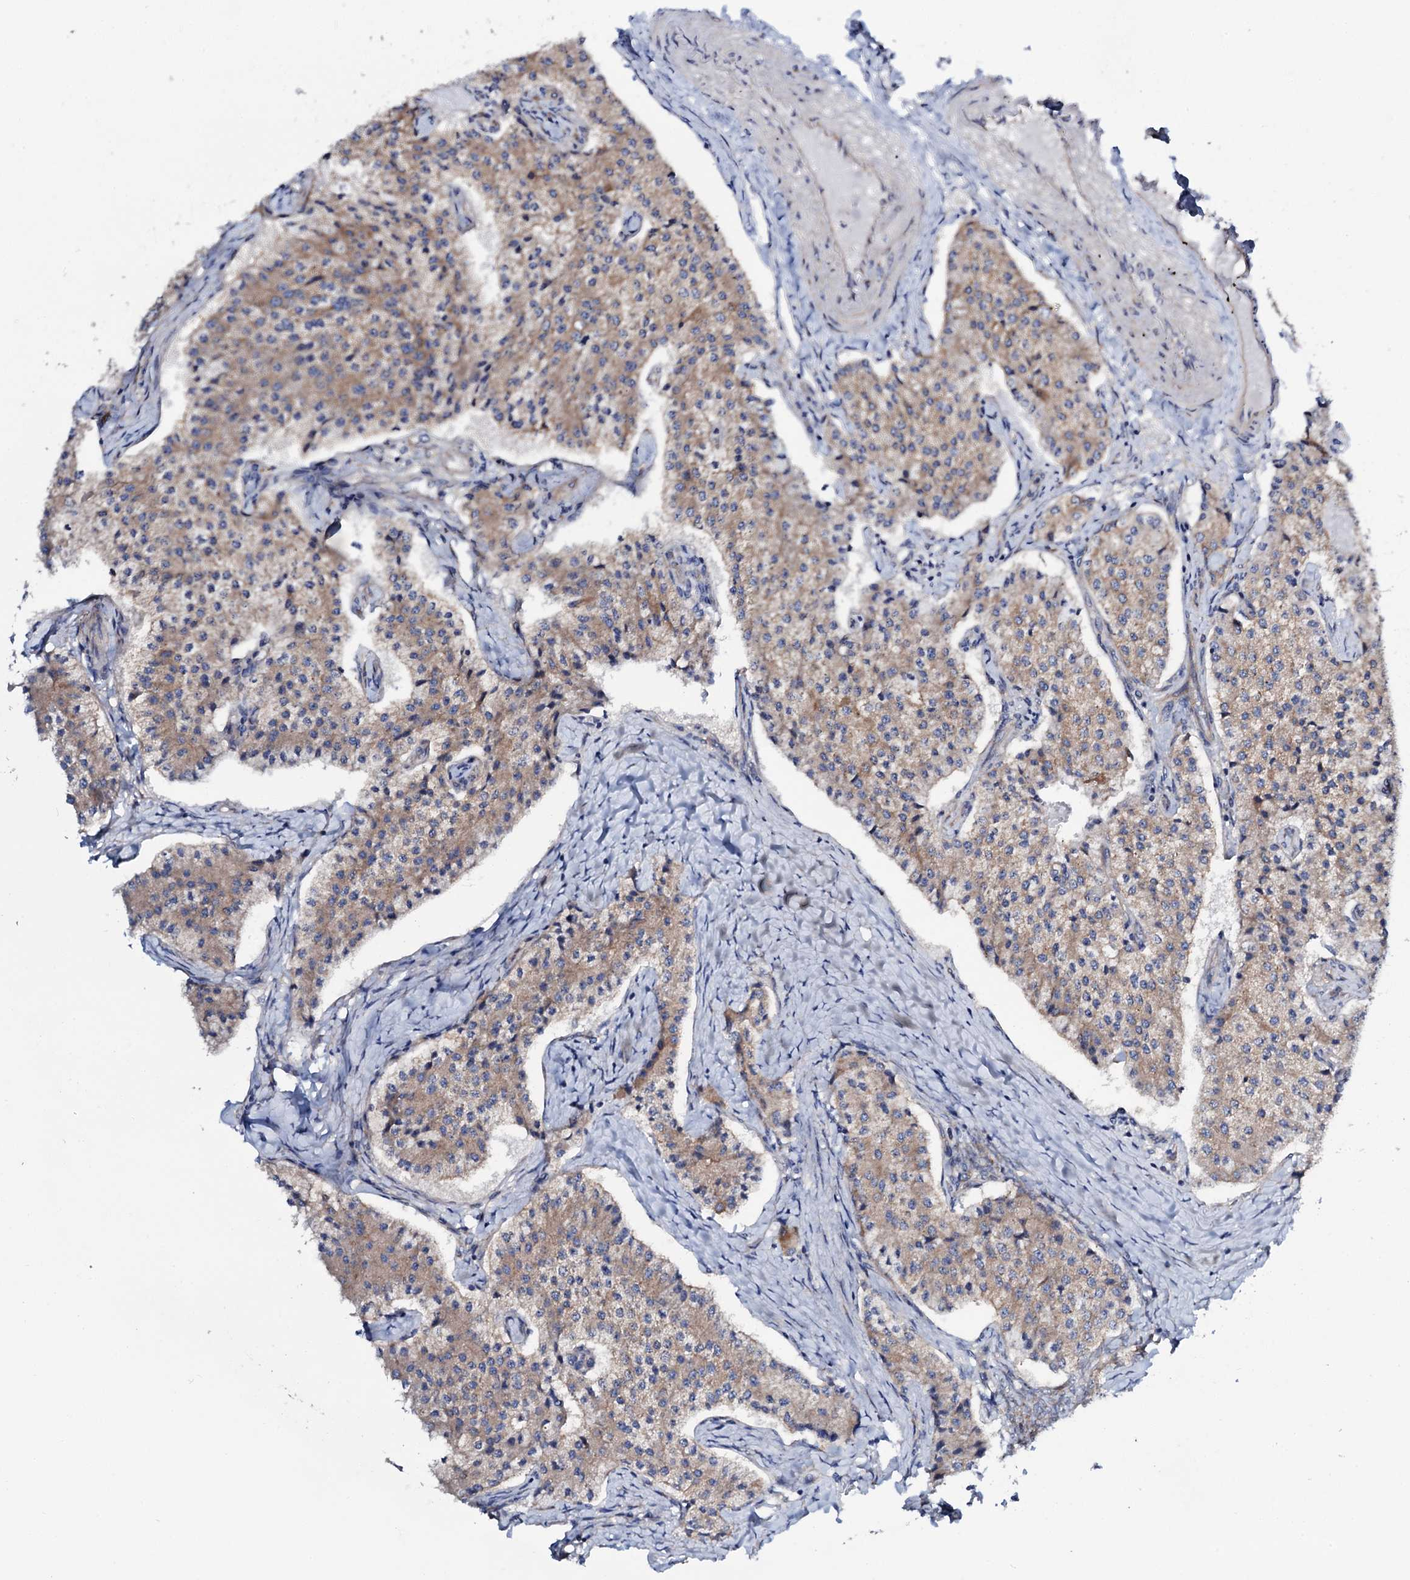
{"staining": {"intensity": "moderate", "quantity": ">75%", "location": "cytoplasmic/membranous"}, "tissue": "carcinoid", "cell_type": "Tumor cells", "image_type": "cancer", "snomed": [{"axis": "morphology", "description": "Carcinoid, malignant, NOS"}, {"axis": "topography", "description": "Colon"}], "caption": "The image shows a brown stain indicating the presence of a protein in the cytoplasmic/membranous of tumor cells in carcinoid.", "gene": "STARD13", "patient": {"sex": "female", "age": 52}}